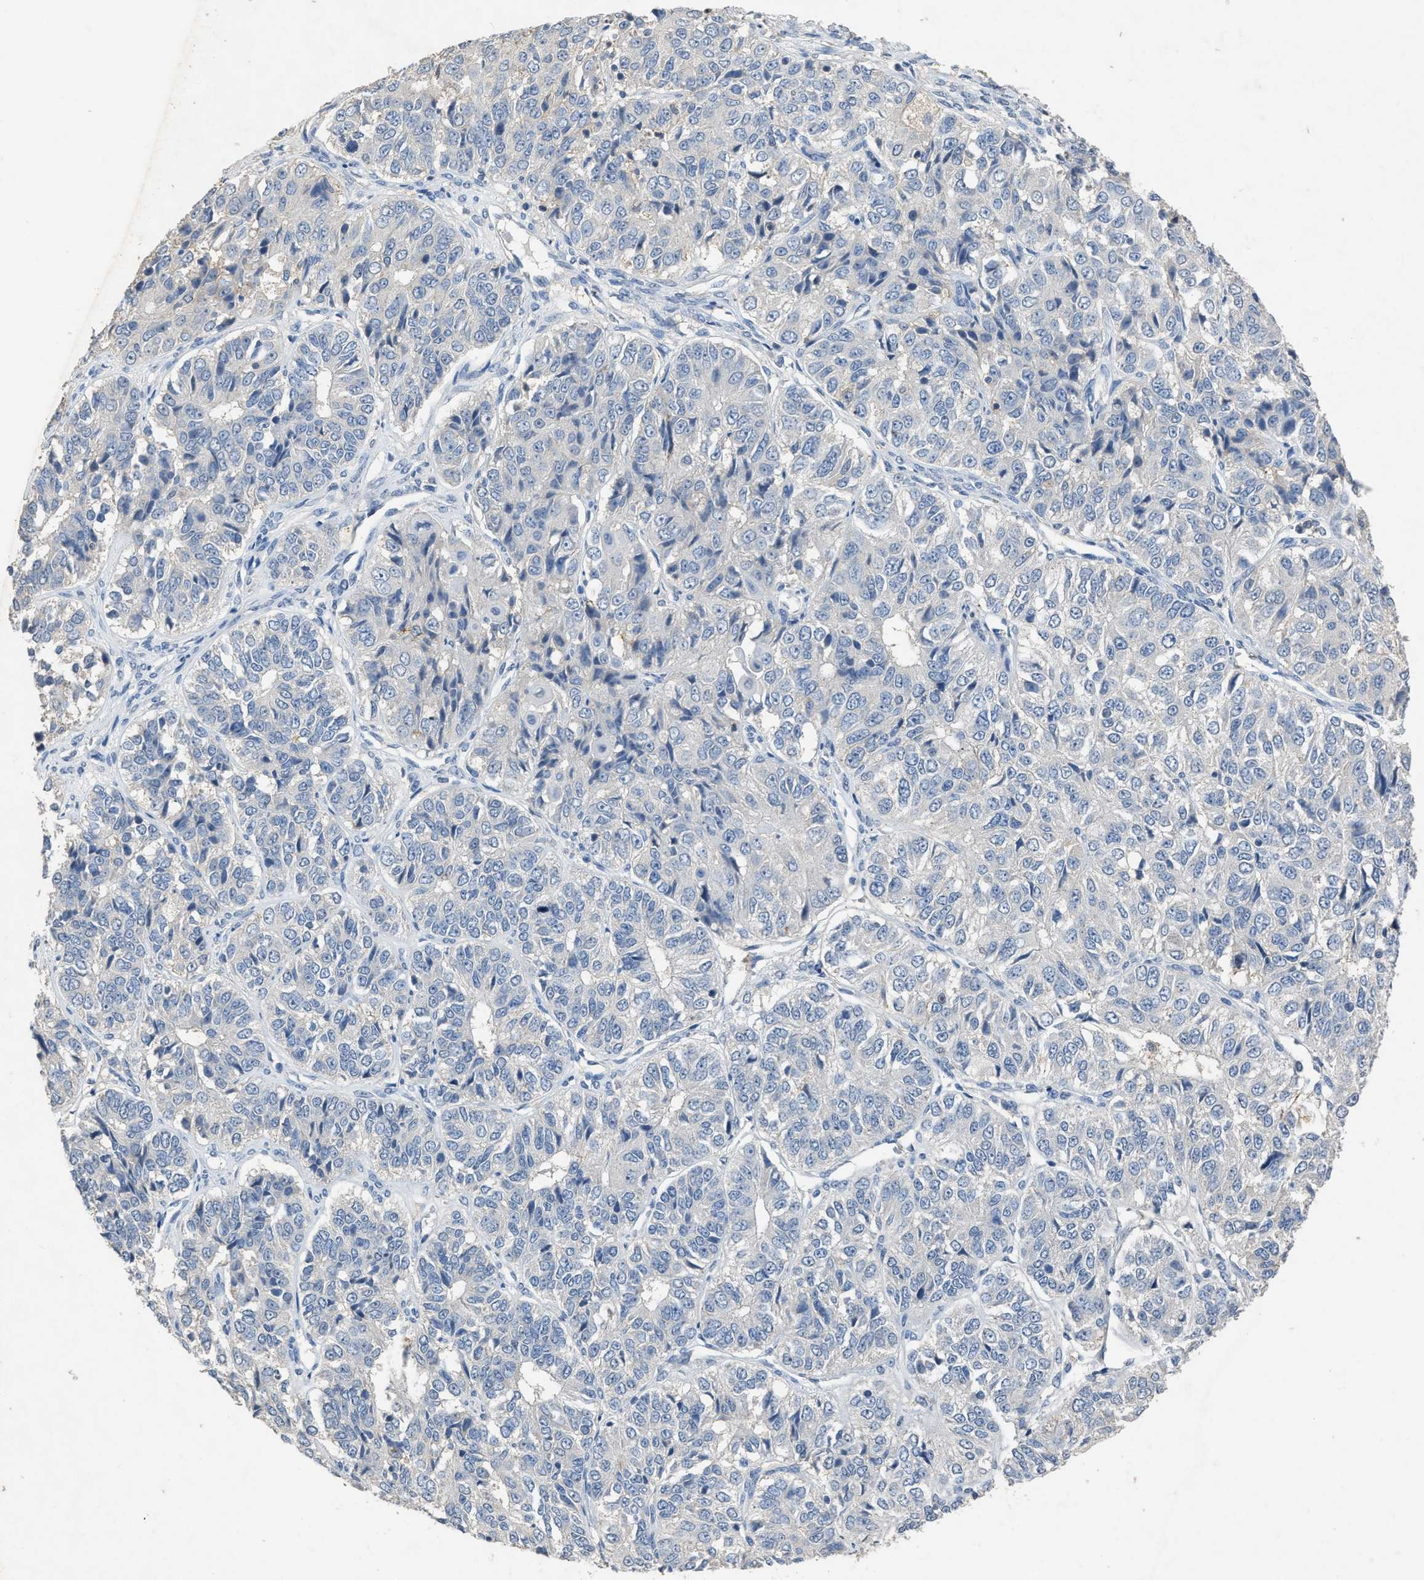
{"staining": {"intensity": "negative", "quantity": "none", "location": "none"}, "tissue": "ovarian cancer", "cell_type": "Tumor cells", "image_type": "cancer", "snomed": [{"axis": "morphology", "description": "Carcinoma, endometroid"}, {"axis": "topography", "description": "Ovary"}], "caption": "Ovarian cancer (endometroid carcinoma) stained for a protein using immunohistochemistry (IHC) exhibits no staining tumor cells.", "gene": "OR51E1", "patient": {"sex": "female", "age": 51}}